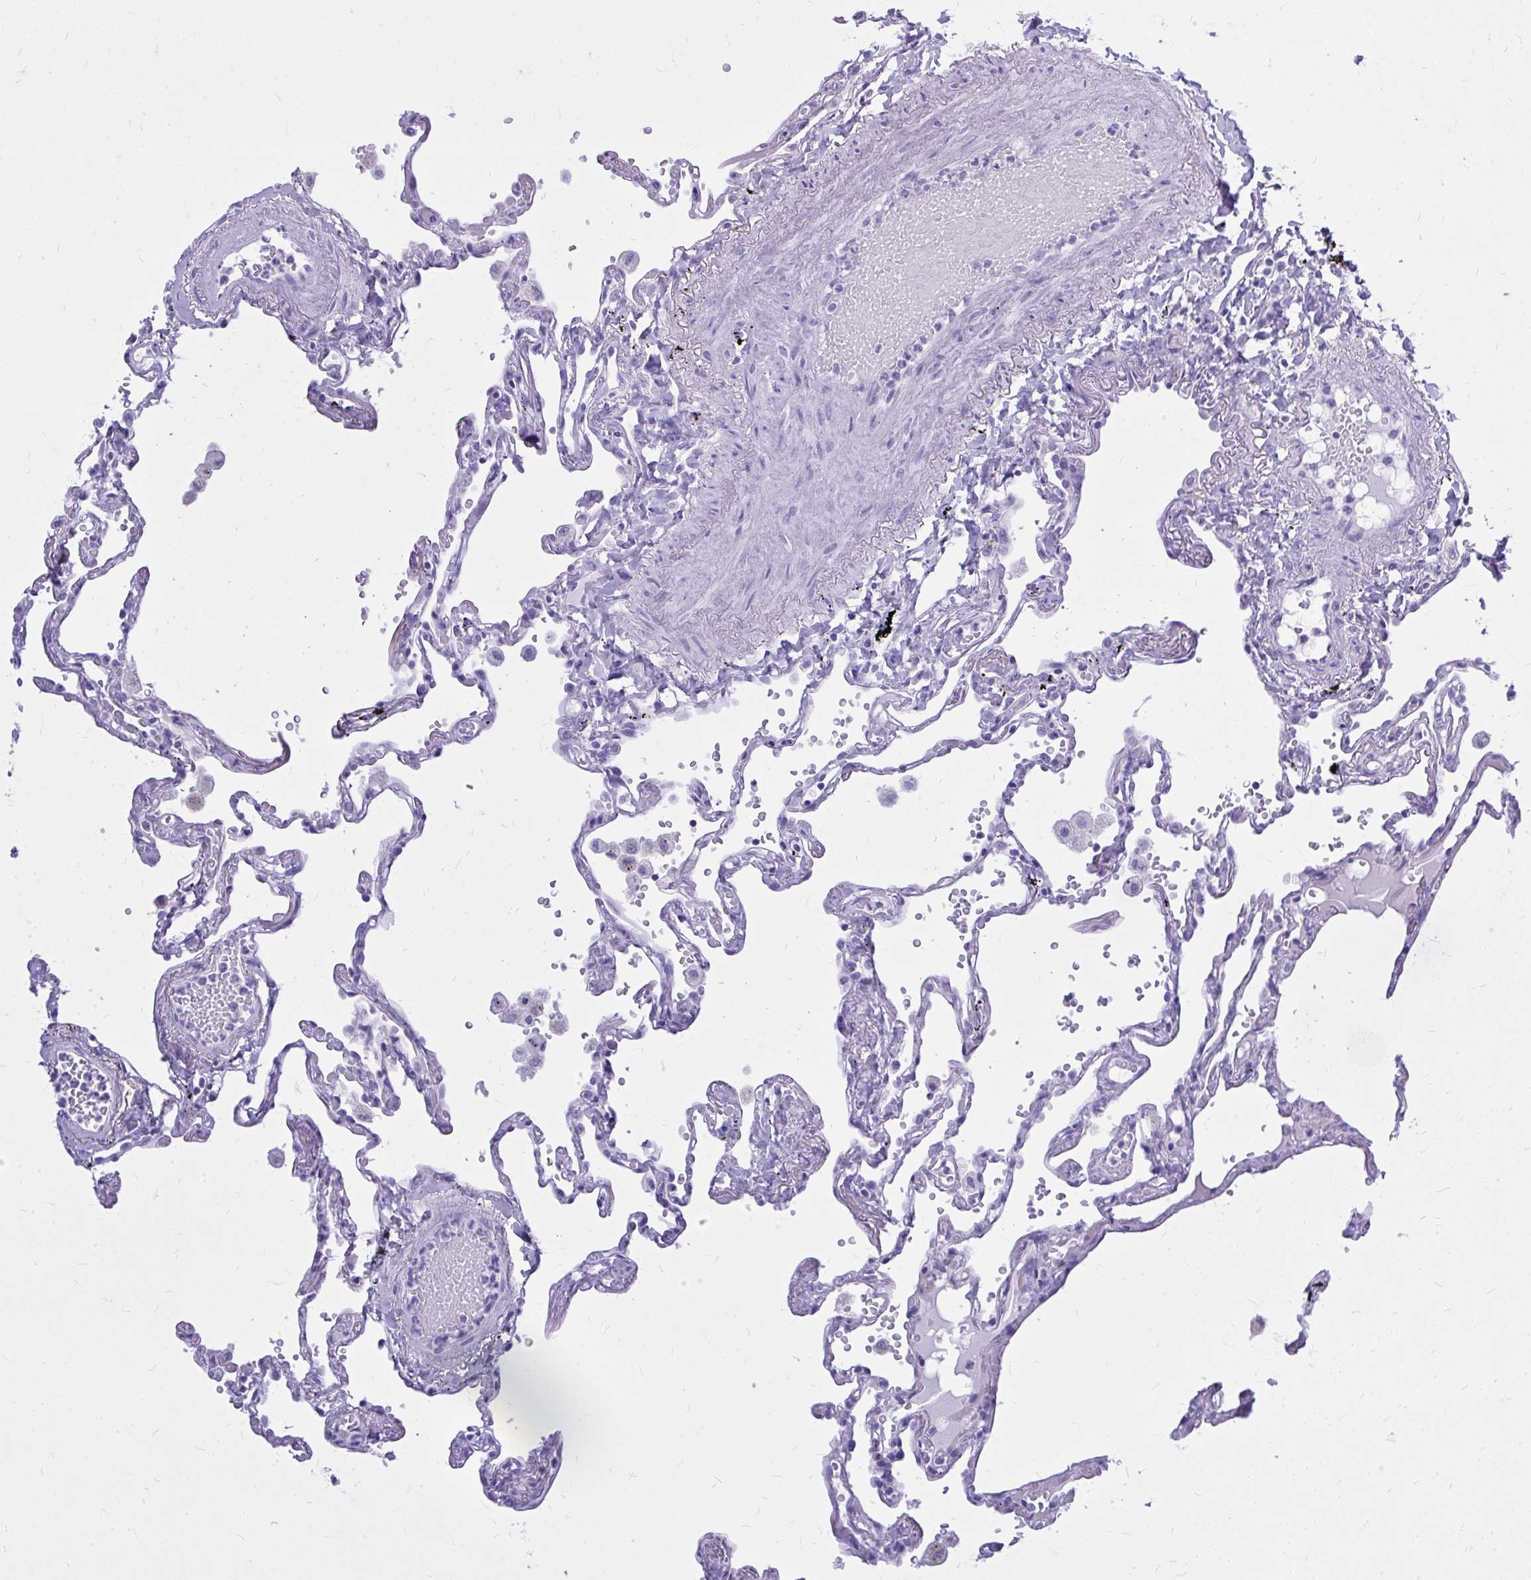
{"staining": {"intensity": "negative", "quantity": "none", "location": "none"}, "tissue": "lung", "cell_type": "Alveolar cells", "image_type": "normal", "snomed": [{"axis": "morphology", "description": "Normal tissue, NOS"}, {"axis": "topography", "description": "Lung"}], "caption": "This is a image of immunohistochemistry (IHC) staining of benign lung, which shows no expression in alveolar cells.", "gene": "BCL6B", "patient": {"sex": "female", "age": 67}}